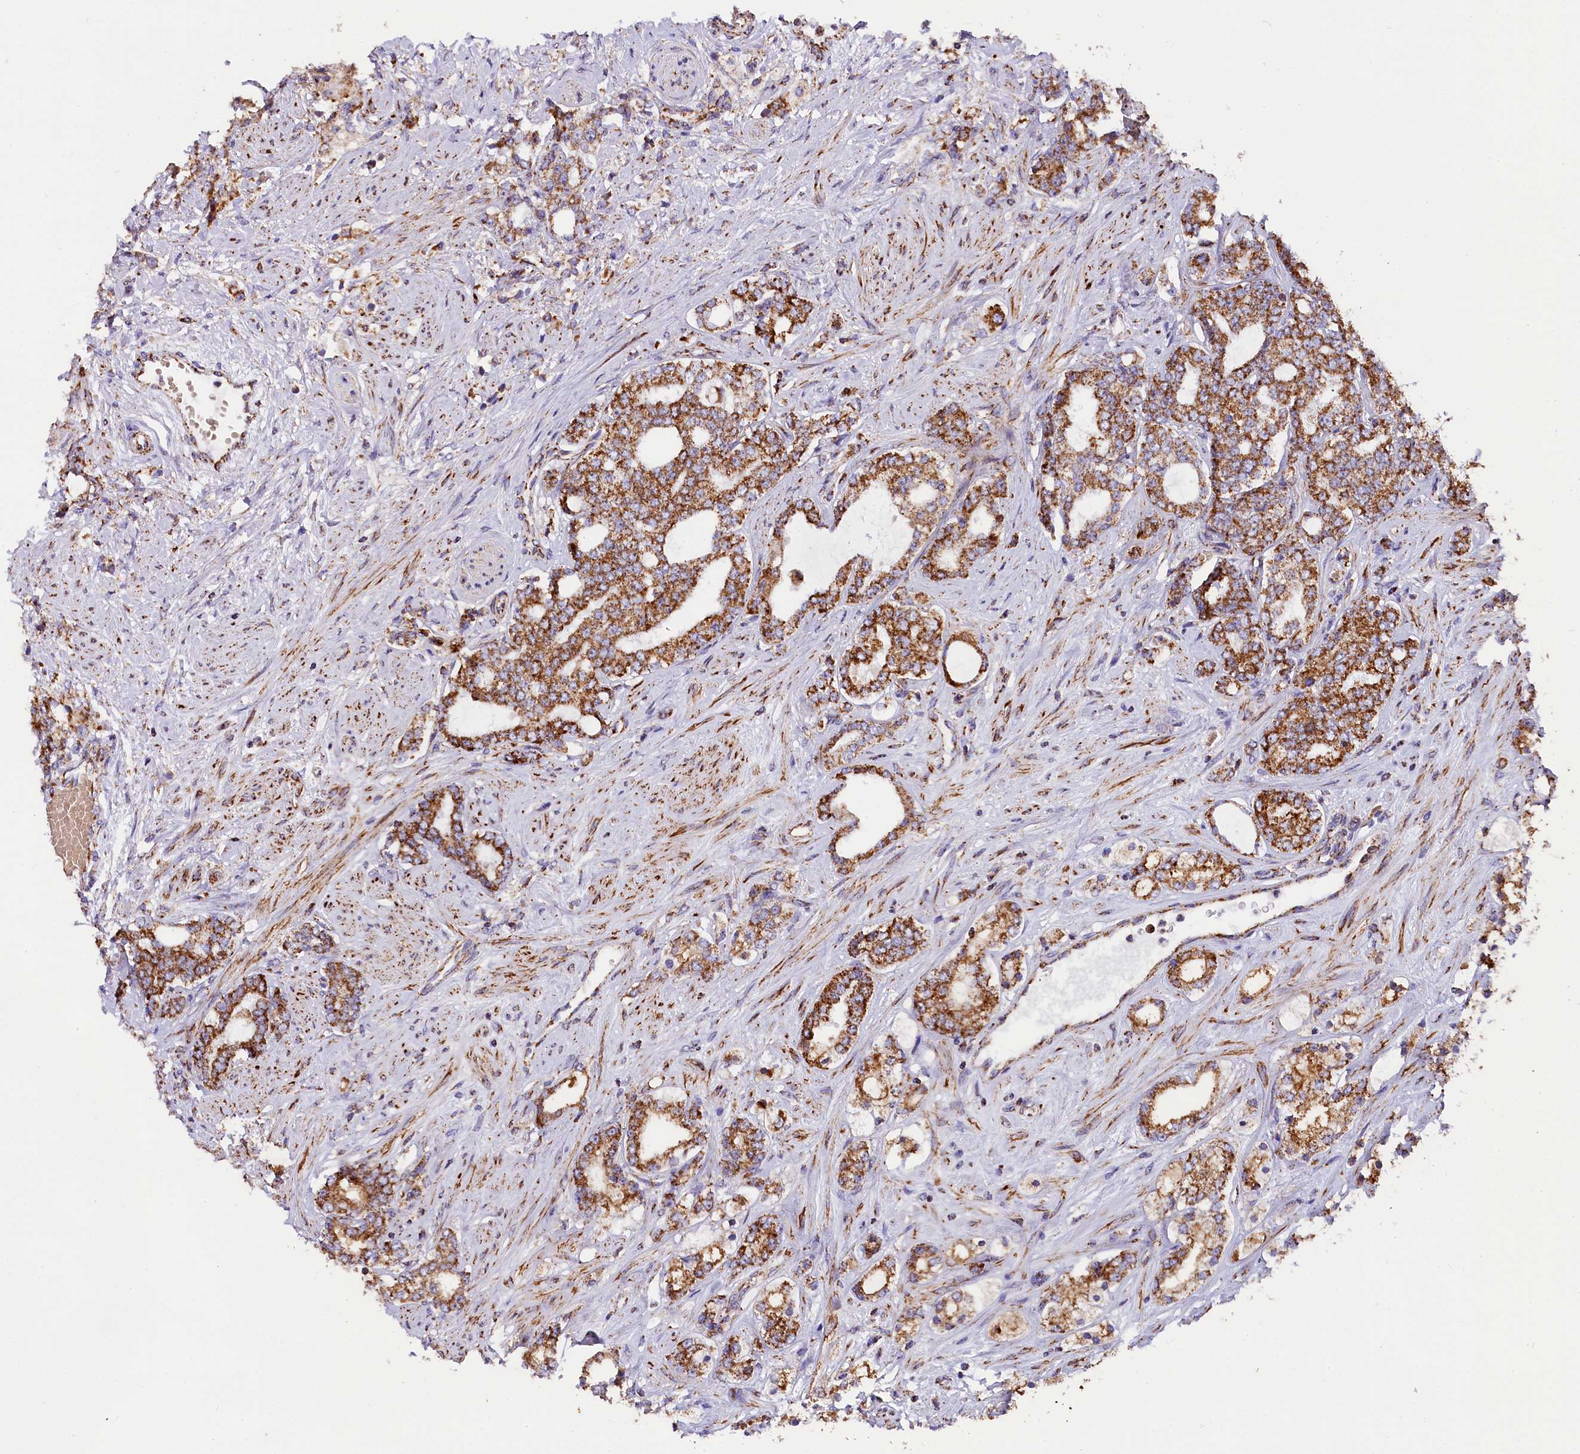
{"staining": {"intensity": "strong", "quantity": ">75%", "location": "cytoplasmic/membranous"}, "tissue": "prostate cancer", "cell_type": "Tumor cells", "image_type": "cancer", "snomed": [{"axis": "morphology", "description": "Adenocarcinoma, High grade"}, {"axis": "topography", "description": "Prostate"}], "caption": "This is a micrograph of immunohistochemistry staining of prostate high-grade adenocarcinoma, which shows strong expression in the cytoplasmic/membranous of tumor cells.", "gene": "NDUFA8", "patient": {"sex": "male", "age": 64}}